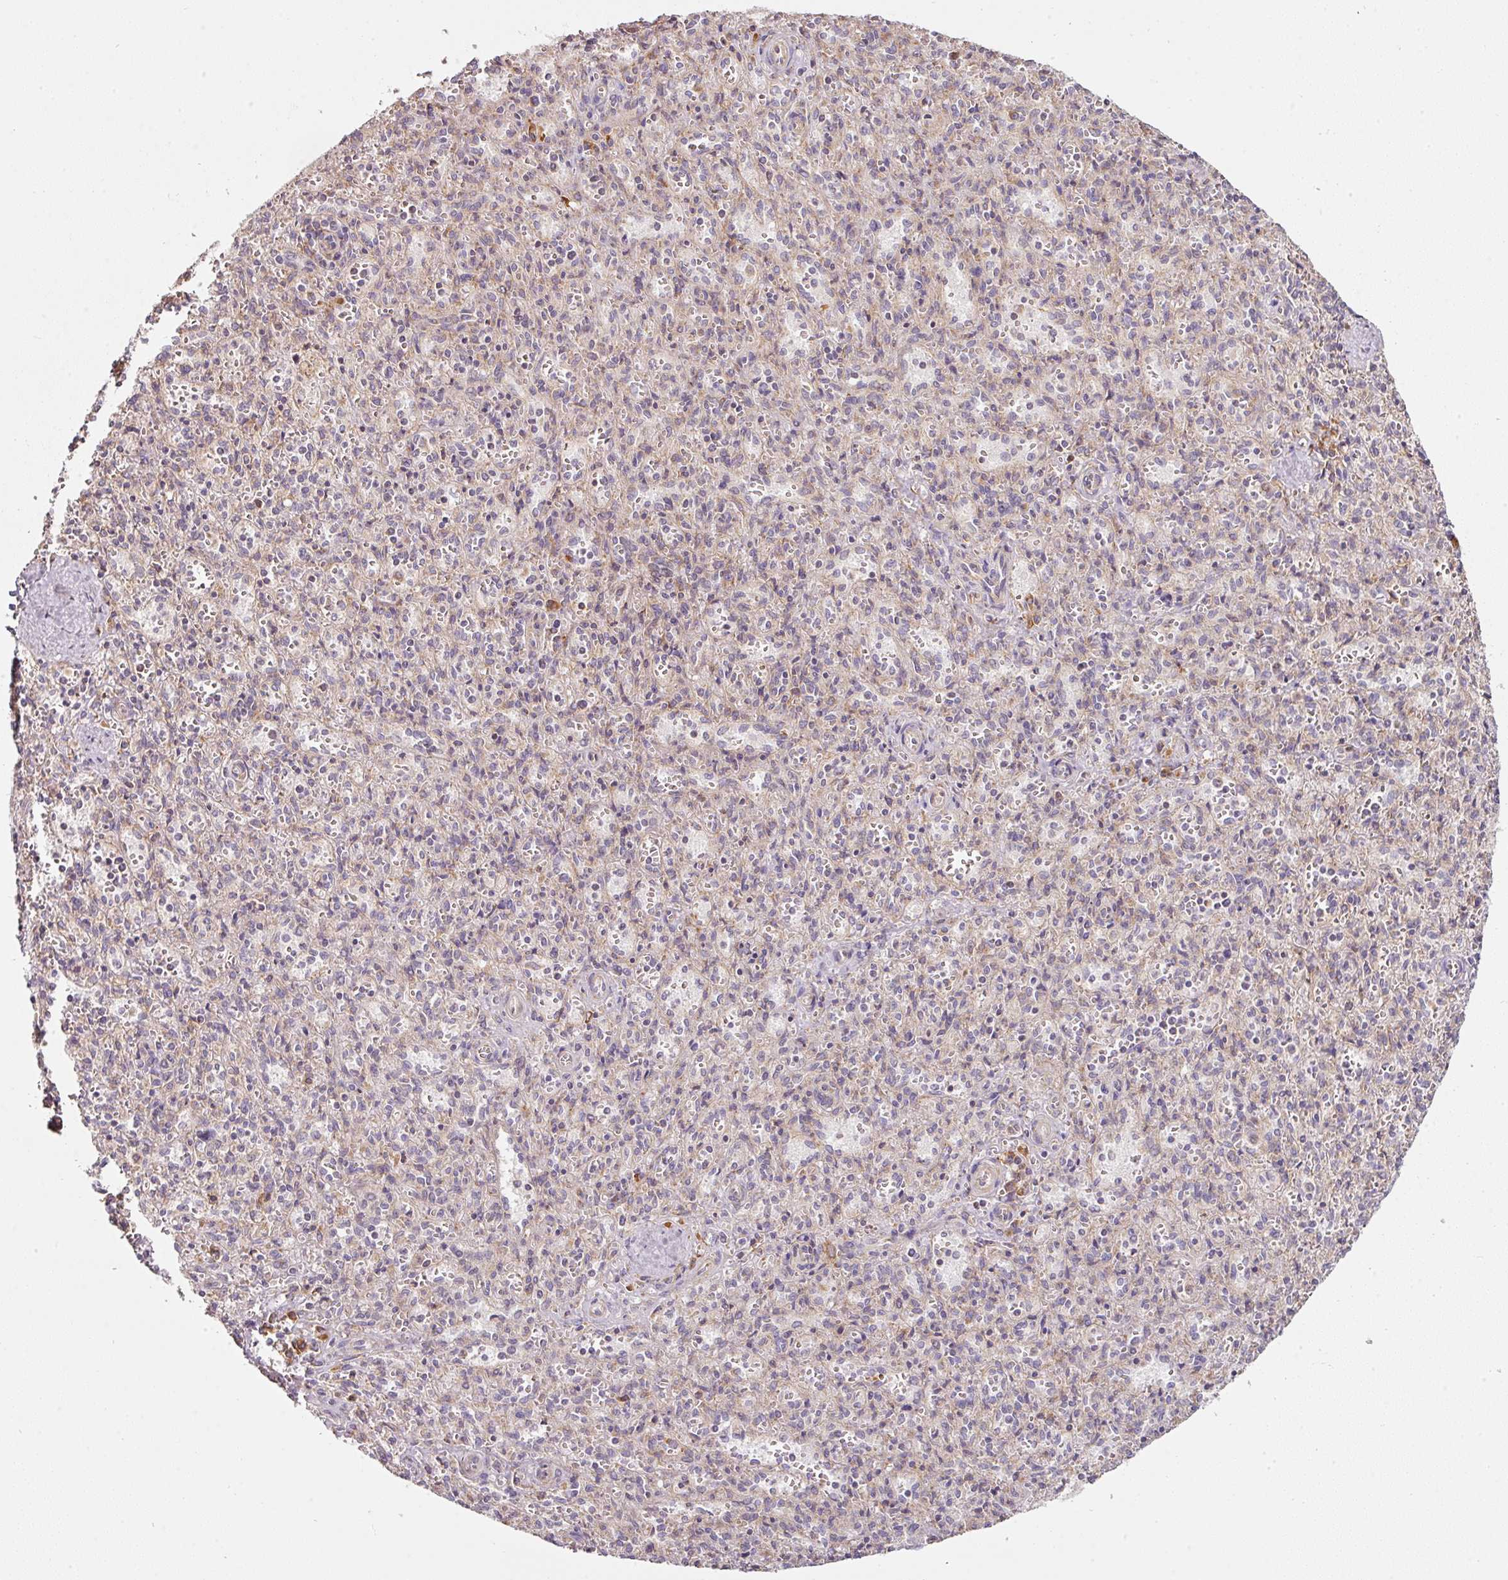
{"staining": {"intensity": "negative", "quantity": "none", "location": "none"}, "tissue": "spleen", "cell_type": "Cells in red pulp", "image_type": "normal", "snomed": [{"axis": "morphology", "description": "Normal tissue, NOS"}, {"axis": "topography", "description": "Spleen"}], "caption": "Immunohistochemical staining of benign spleen demonstrates no significant expression in cells in red pulp.", "gene": "MORN4", "patient": {"sex": "female", "age": 26}}